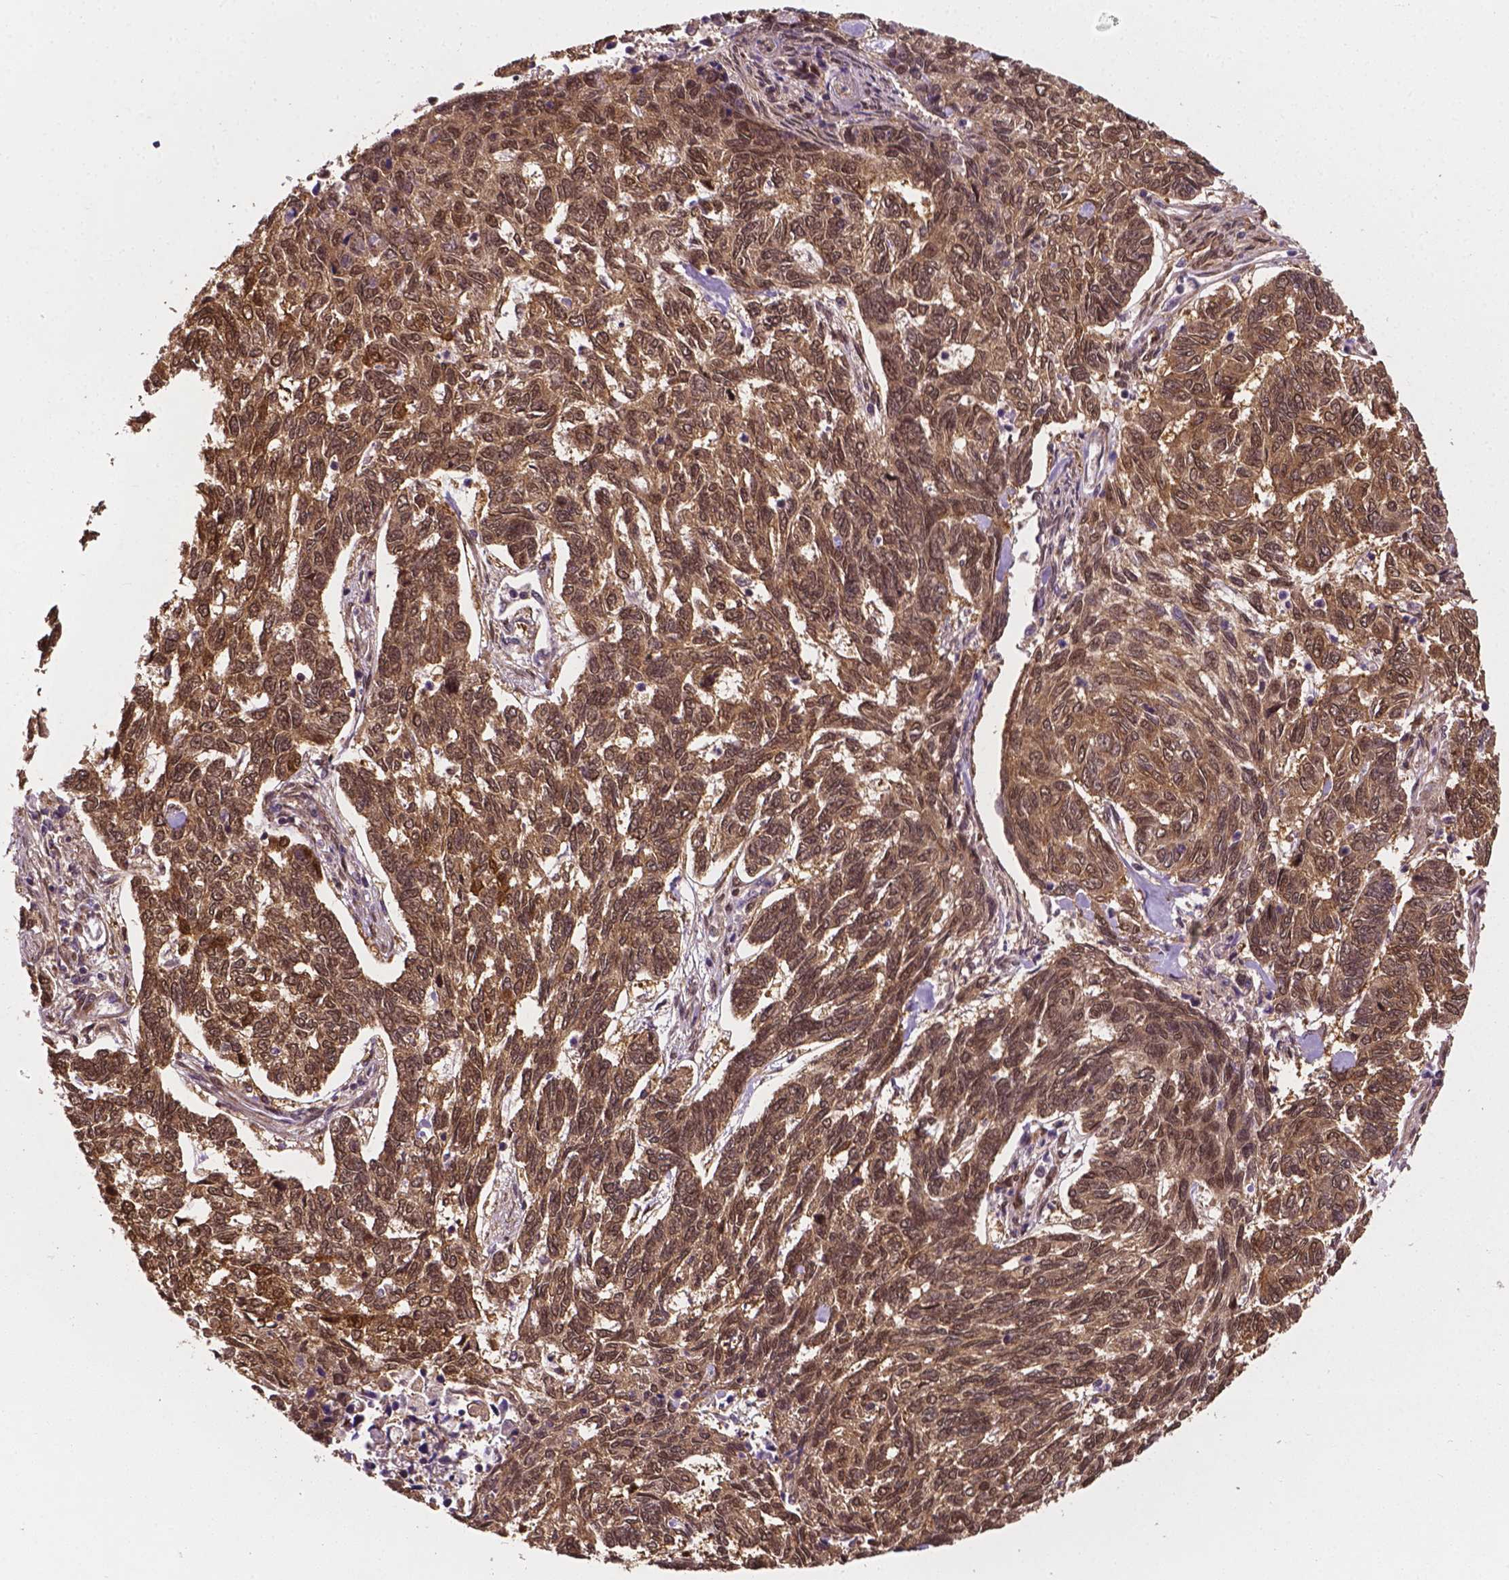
{"staining": {"intensity": "moderate", "quantity": ">75%", "location": "cytoplasmic/membranous,nuclear"}, "tissue": "skin cancer", "cell_type": "Tumor cells", "image_type": "cancer", "snomed": [{"axis": "morphology", "description": "Basal cell carcinoma"}, {"axis": "topography", "description": "Skin"}], "caption": "Skin cancer (basal cell carcinoma) stained for a protein (brown) demonstrates moderate cytoplasmic/membranous and nuclear positive expression in about >75% of tumor cells.", "gene": "YAP1", "patient": {"sex": "female", "age": 65}}